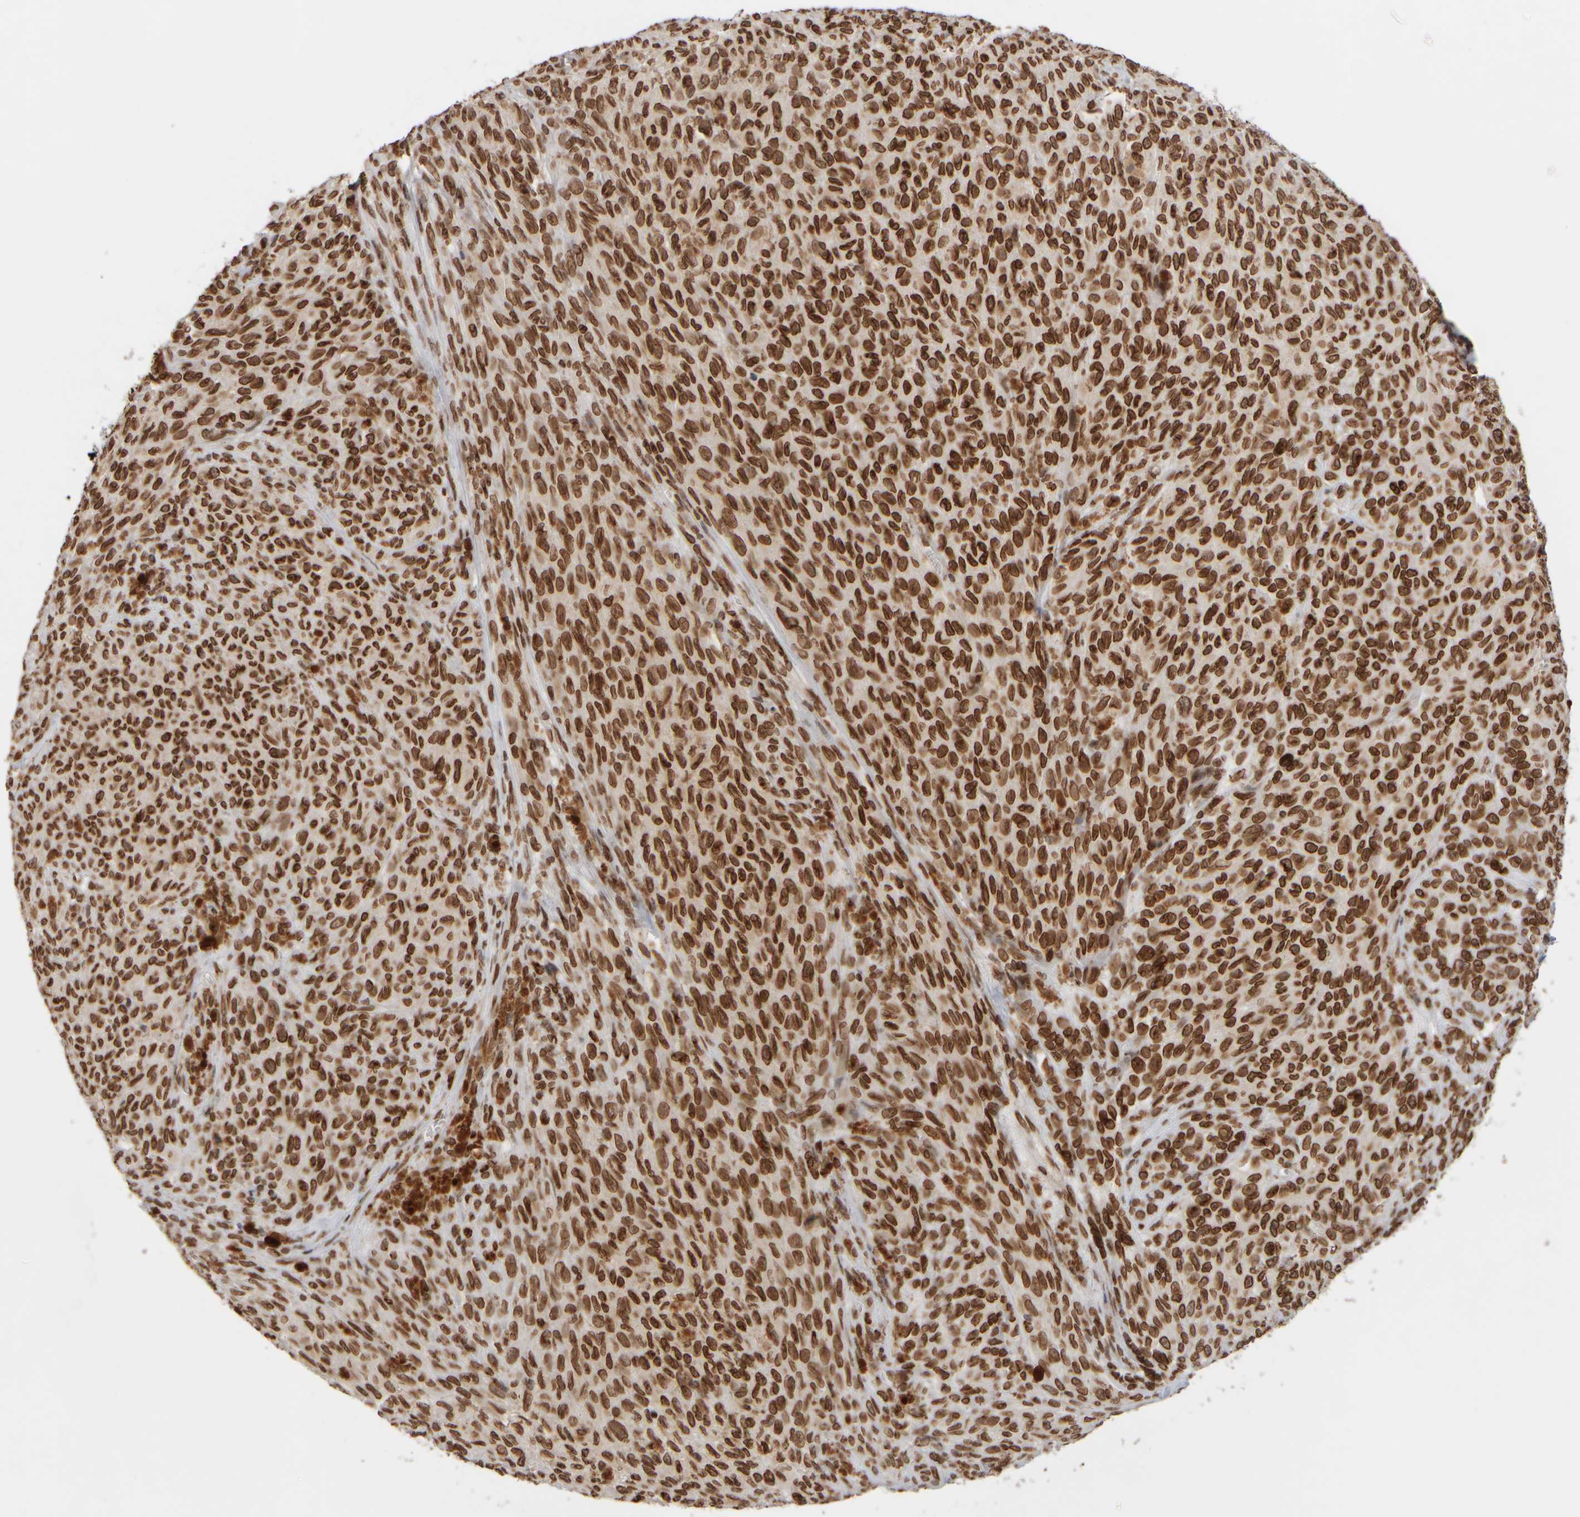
{"staining": {"intensity": "strong", "quantity": ">75%", "location": "nuclear"}, "tissue": "melanoma", "cell_type": "Tumor cells", "image_type": "cancer", "snomed": [{"axis": "morphology", "description": "Malignant melanoma, NOS"}, {"axis": "topography", "description": "Skin"}], "caption": "Strong nuclear positivity is seen in approximately >75% of tumor cells in melanoma. (IHC, brightfield microscopy, high magnification).", "gene": "ZC3HC1", "patient": {"sex": "female", "age": 82}}